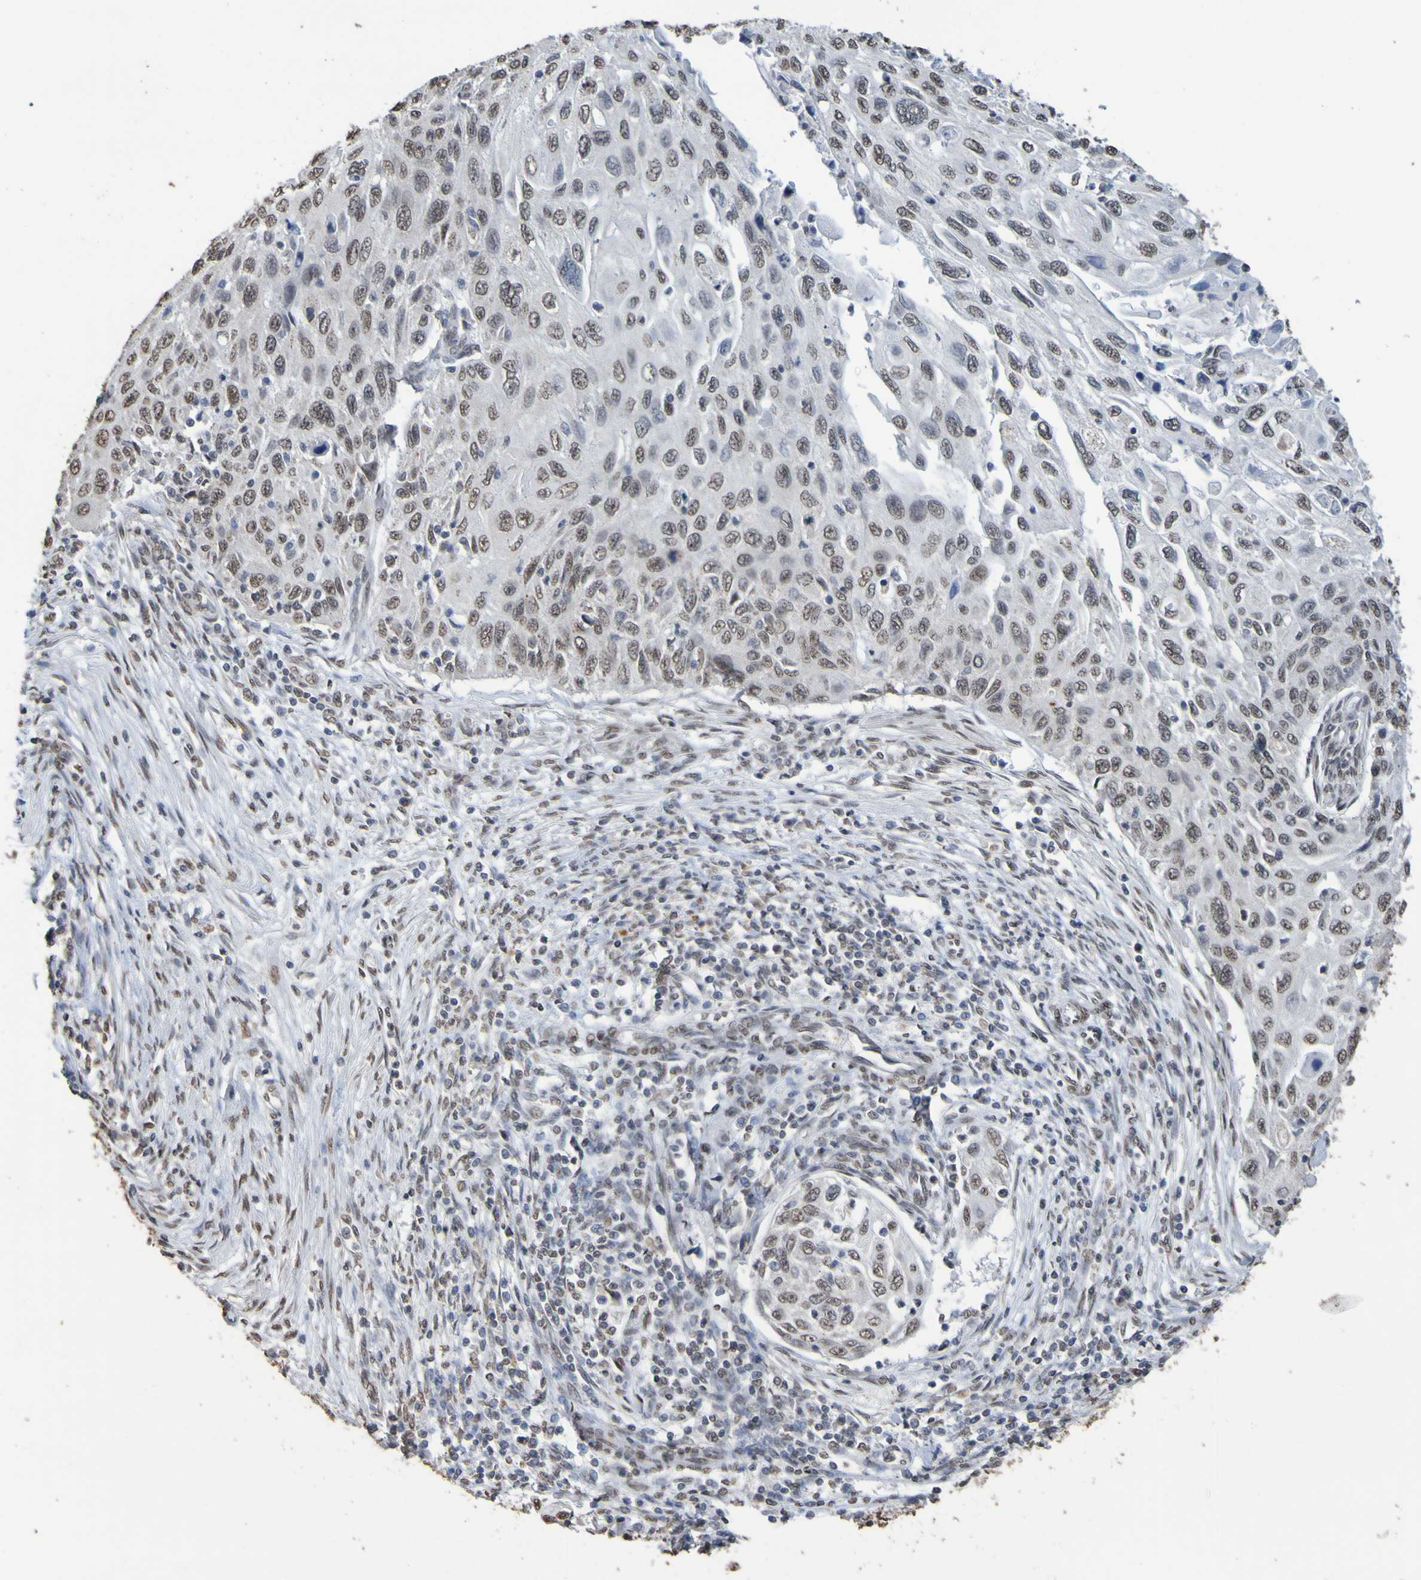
{"staining": {"intensity": "weak", "quantity": ">75%", "location": "nuclear"}, "tissue": "cervical cancer", "cell_type": "Tumor cells", "image_type": "cancer", "snomed": [{"axis": "morphology", "description": "Squamous cell carcinoma, NOS"}, {"axis": "topography", "description": "Cervix"}], "caption": "A brown stain highlights weak nuclear expression of a protein in human squamous cell carcinoma (cervical) tumor cells.", "gene": "ALKBH2", "patient": {"sex": "female", "age": 70}}